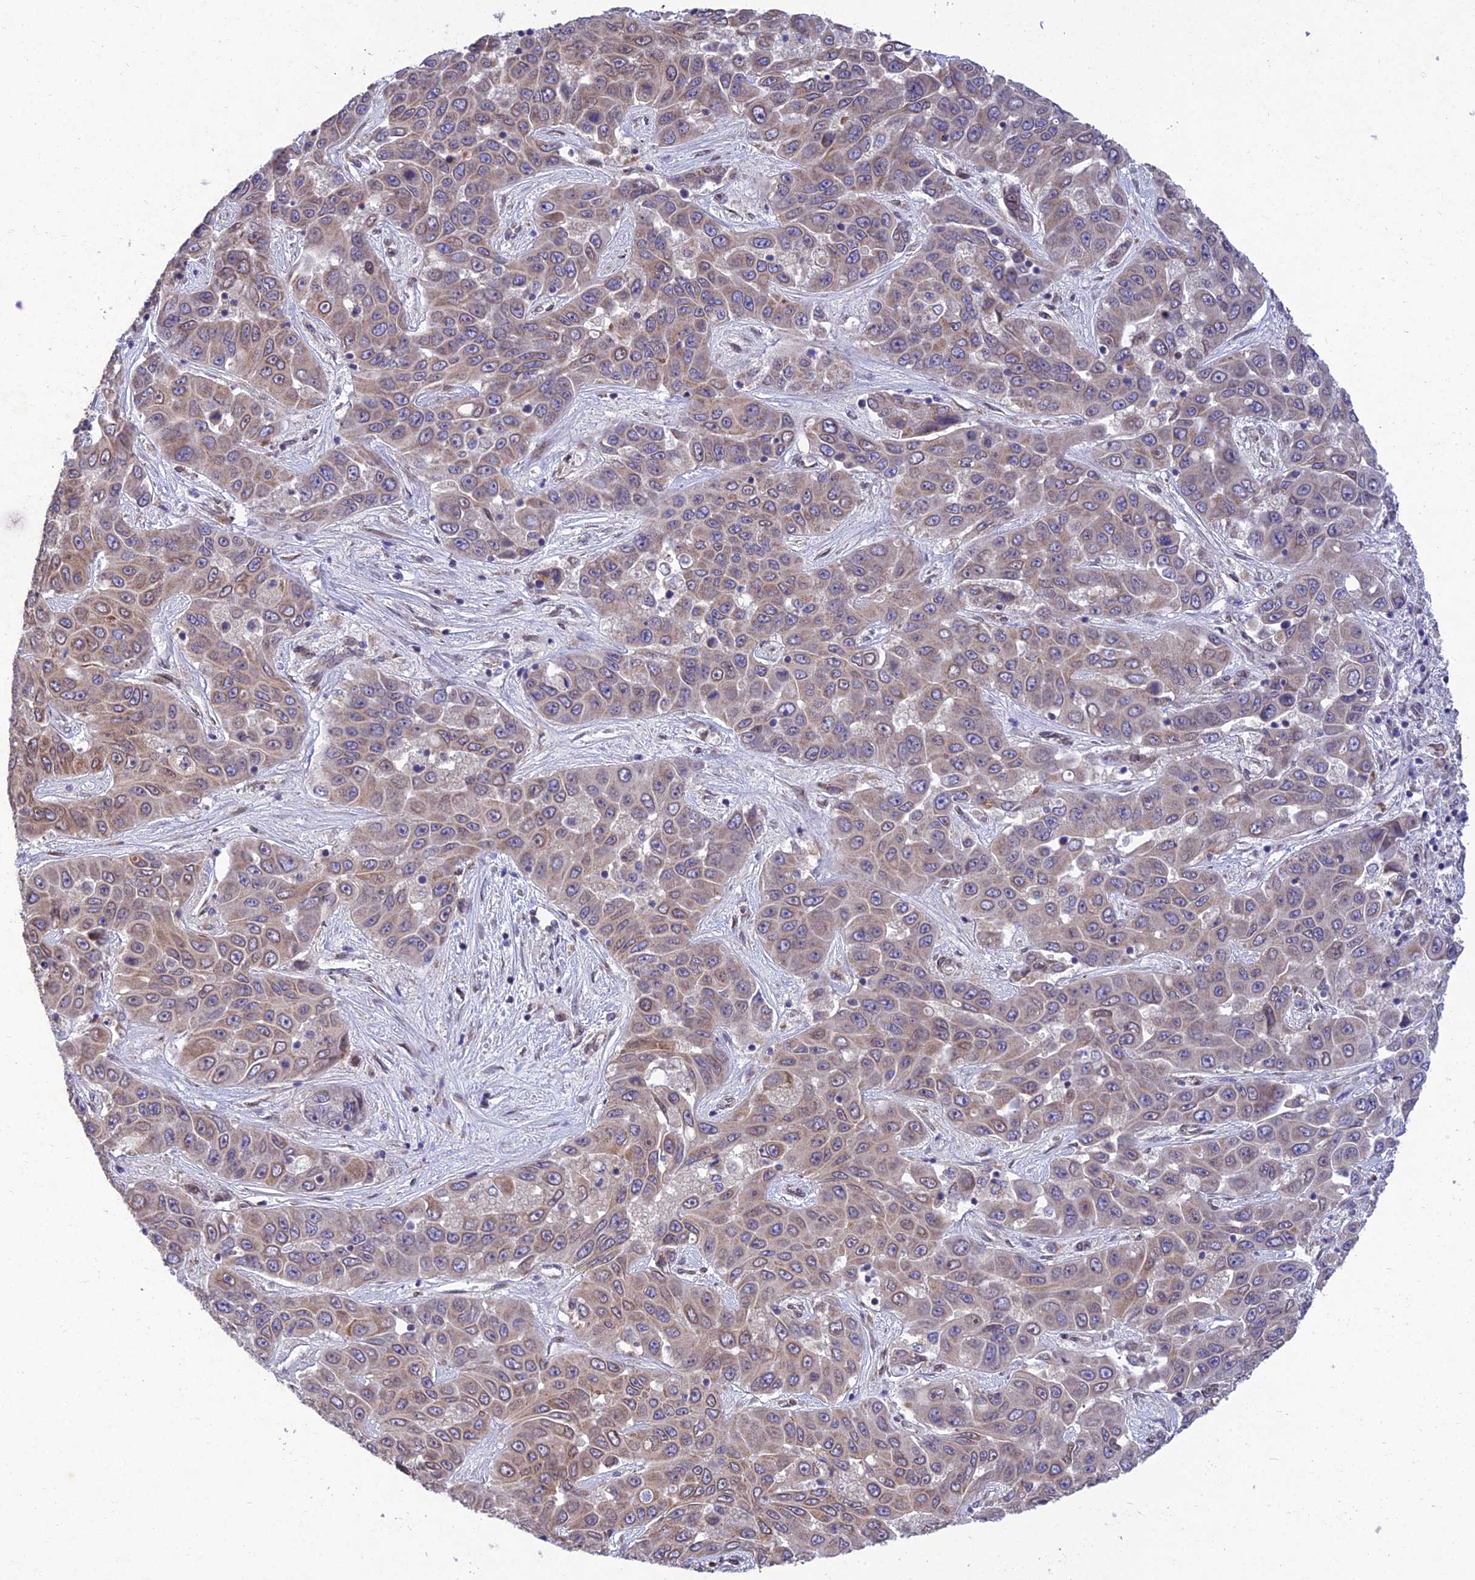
{"staining": {"intensity": "weak", "quantity": "25%-75%", "location": "cytoplasmic/membranous"}, "tissue": "liver cancer", "cell_type": "Tumor cells", "image_type": "cancer", "snomed": [{"axis": "morphology", "description": "Cholangiocarcinoma"}, {"axis": "topography", "description": "Liver"}], "caption": "A low amount of weak cytoplasmic/membranous staining is seen in approximately 25%-75% of tumor cells in liver cancer (cholangiocarcinoma) tissue.", "gene": "MGAT2", "patient": {"sex": "female", "age": 52}}